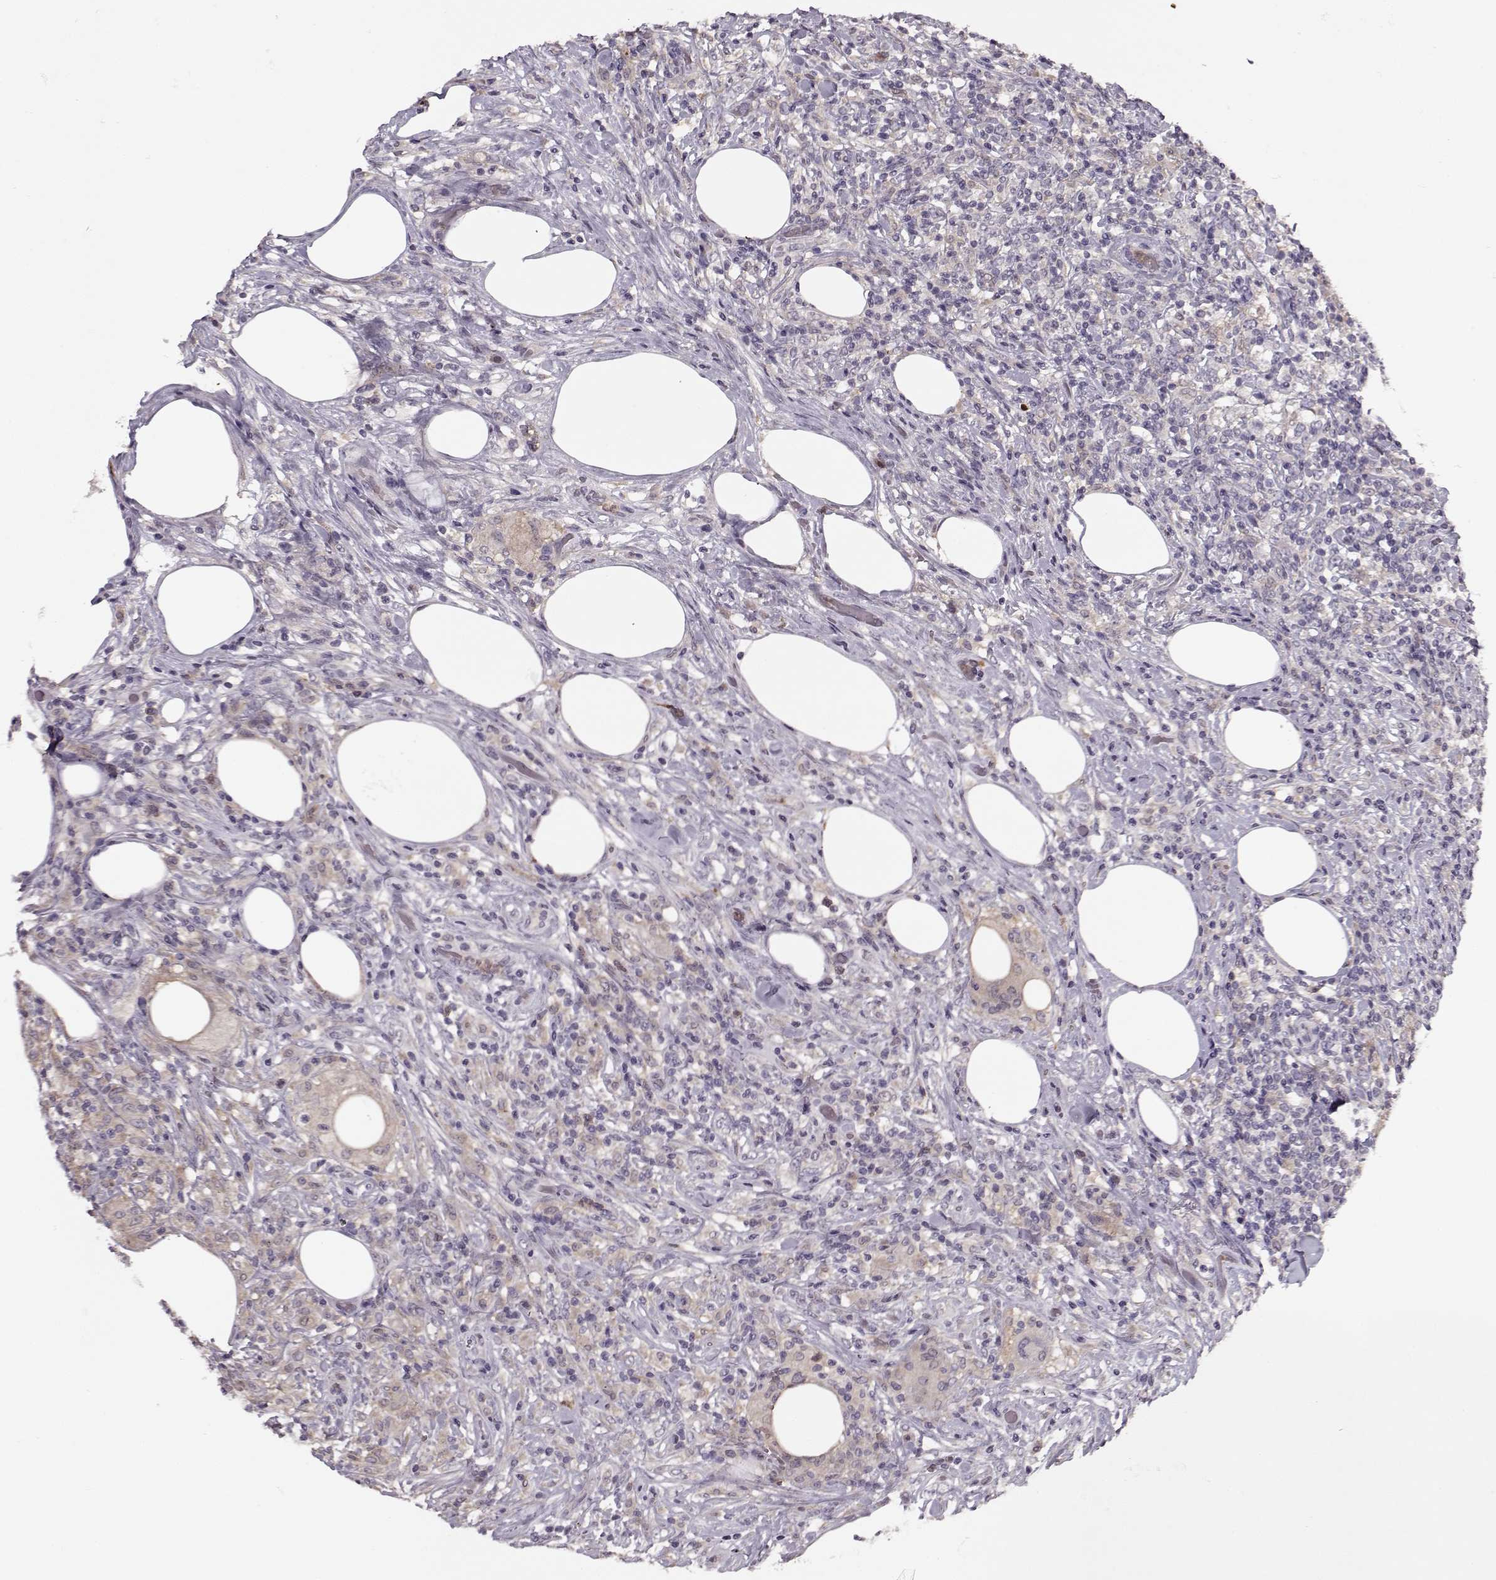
{"staining": {"intensity": "negative", "quantity": "none", "location": "none"}, "tissue": "lymphoma", "cell_type": "Tumor cells", "image_type": "cancer", "snomed": [{"axis": "morphology", "description": "Malignant lymphoma, non-Hodgkin's type, High grade"}, {"axis": "topography", "description": "Lymph node"}], "caption": "Micrograph shows no protein positivity in tumor cells of lymphoma tissue.", "gene": "ACOT11", "patient": {"sex": "female", "age": 84}}